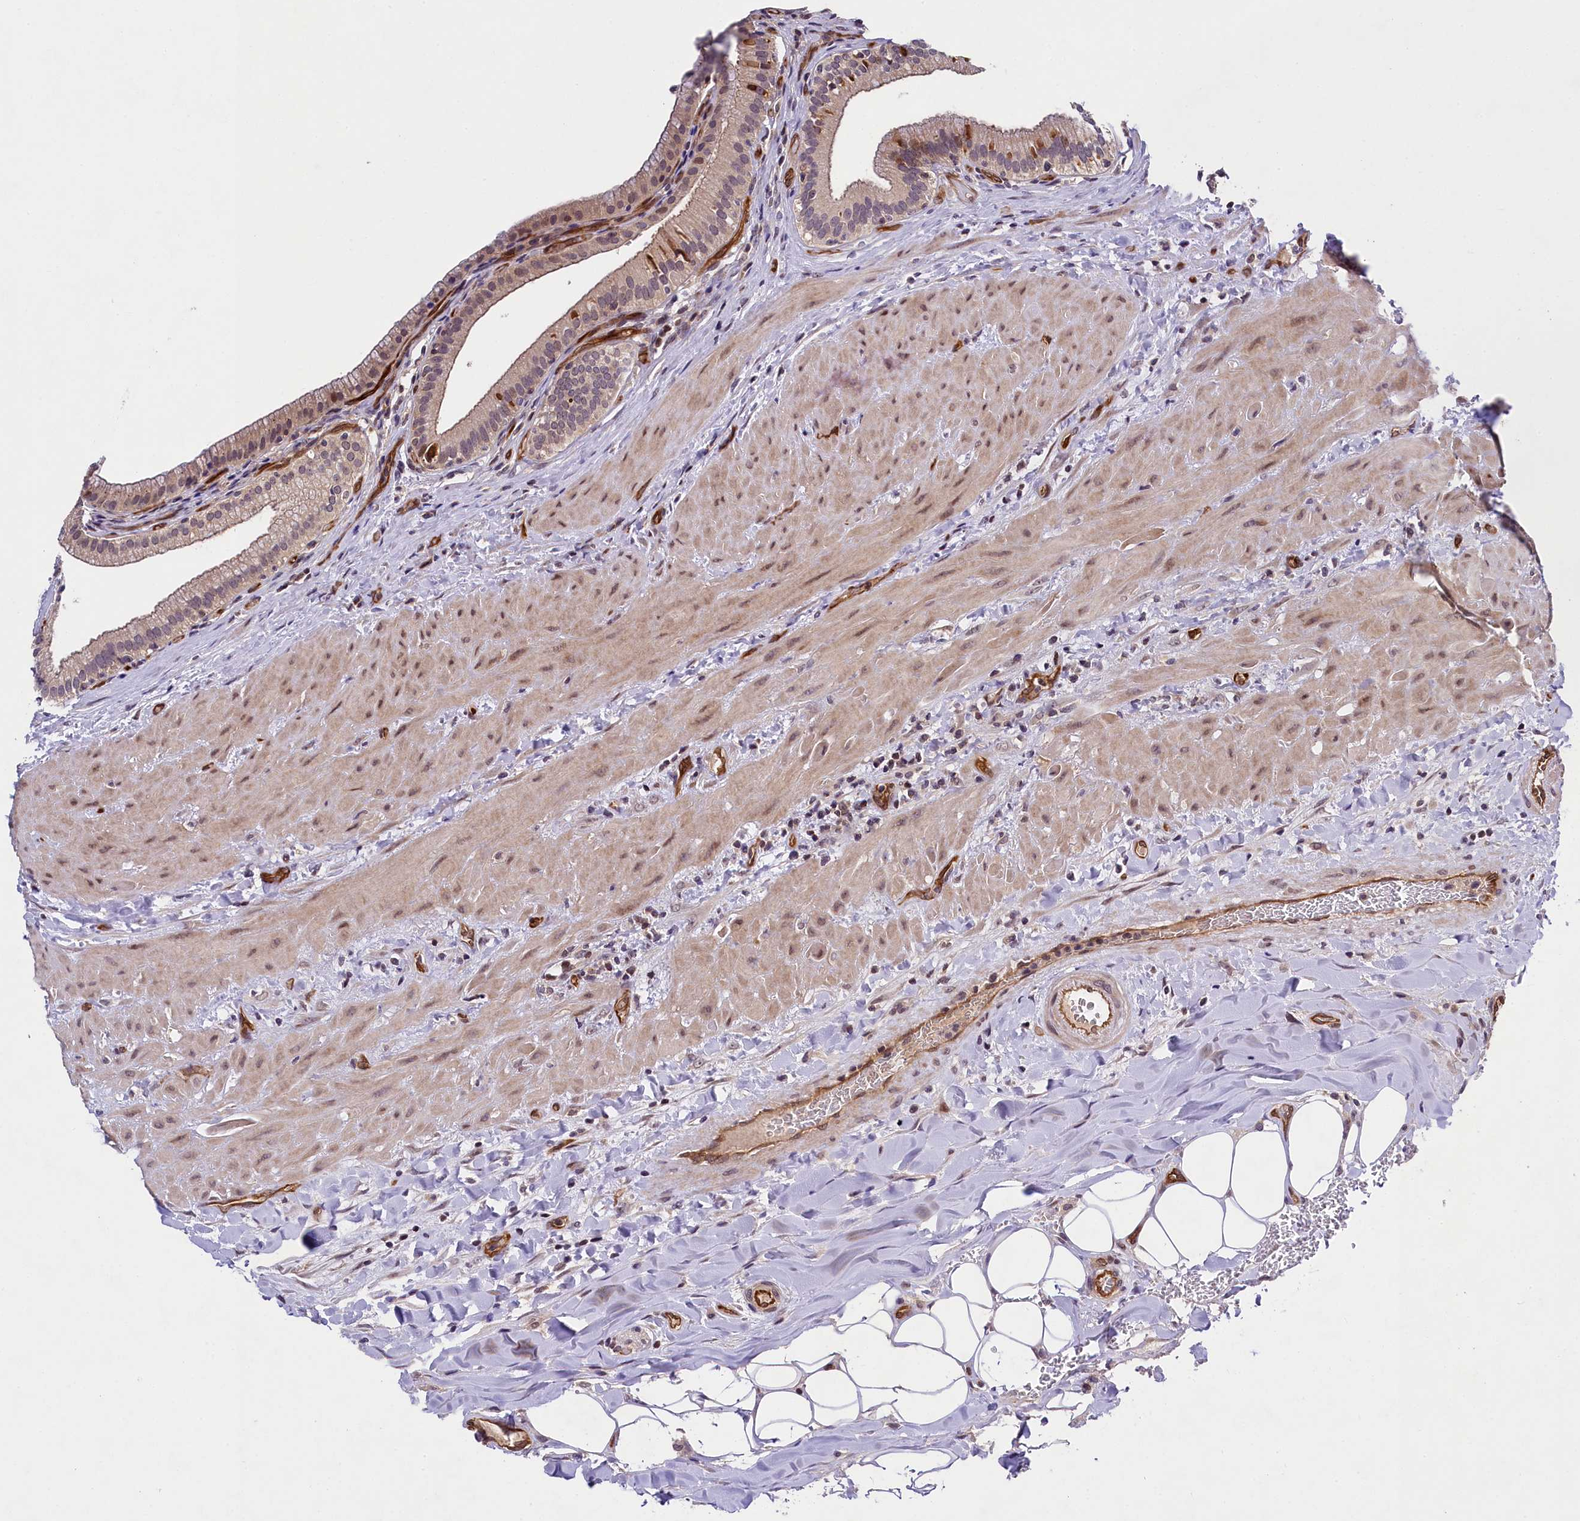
{"staining": {"intensity": "moderate", "quantity": "25%-75%", "location": "cytoplasmic/membranous"}, "tissue": "gallbladder", "cell_type": "Glandular cells", "image_type": "normal", "snomed": [{"axis": "morphology", "description": "Normal tissue, NOS"}, {"axis": "topography", "description": "Gallbladder"}], "caption": "A high-resolution micrograph shows immunohistochemistry (IHC) staining of benign gallbladder, which exhibits moderate cytoplasmic/membranous staining in about 25%-75% of glandular cells.", "gene": "SNRK", "patient": {"sex": "male", "age": 24}}